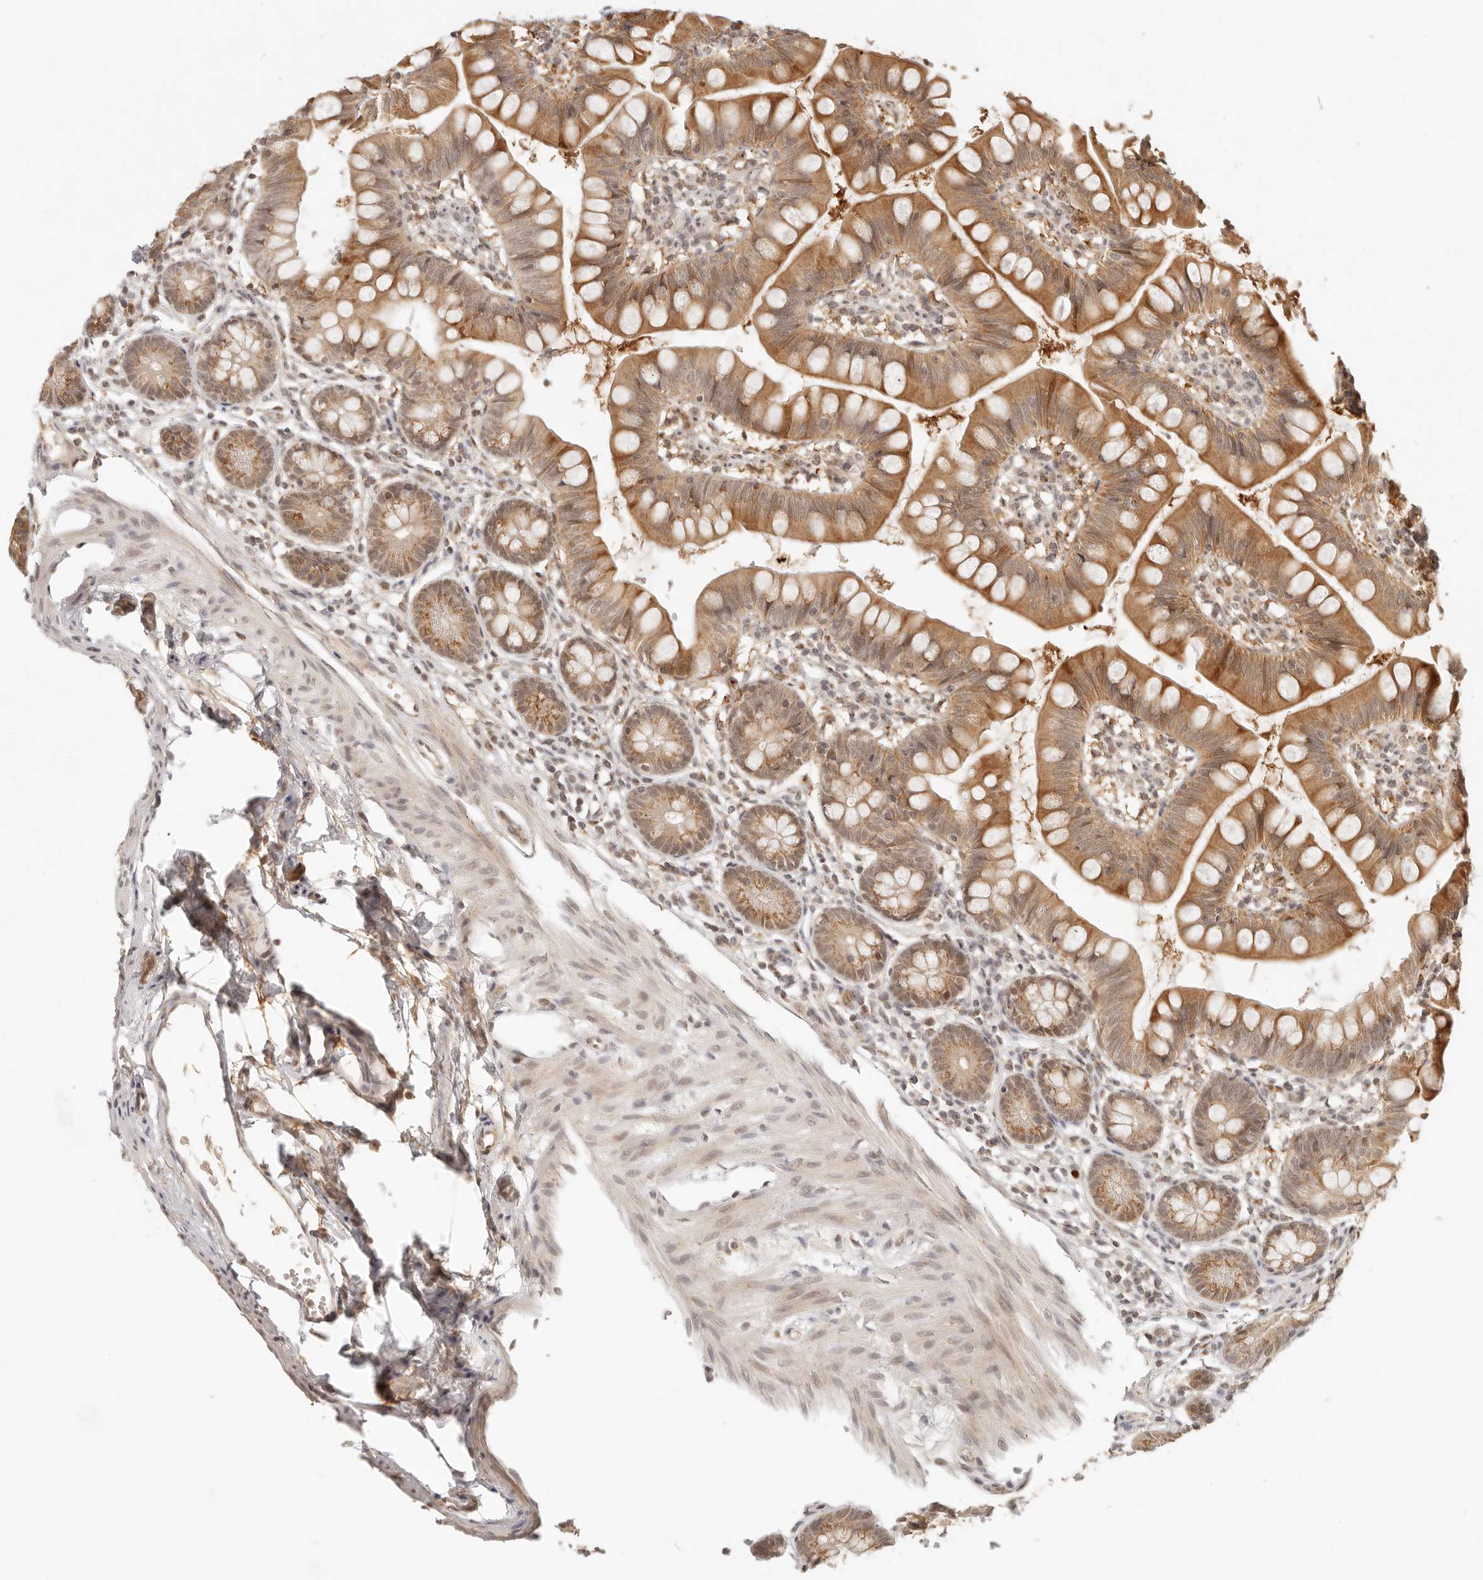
{"staining": {"intensity": "moderate", "quantity": ">75%", "location": "cytoplasmic/membranous,nuclear"}, "tissue": "small intestine", "cell_type": "Glandular cells", "image_type": "normal", "snomed": [{"axis": "morphology", "description": "Normal tissue, NOS"}, {"axis": "topography", "description": "Small intestine"}], "caption": "A photomicrograph showing moderate cytoplasmic/membranous,nuclear expression in about >75% of glandular cells in normal small intestine, as visualized by brown immunohistochemical staining.", "gene": "INTS11", "patient": {"sex": "male", "age": 7}}